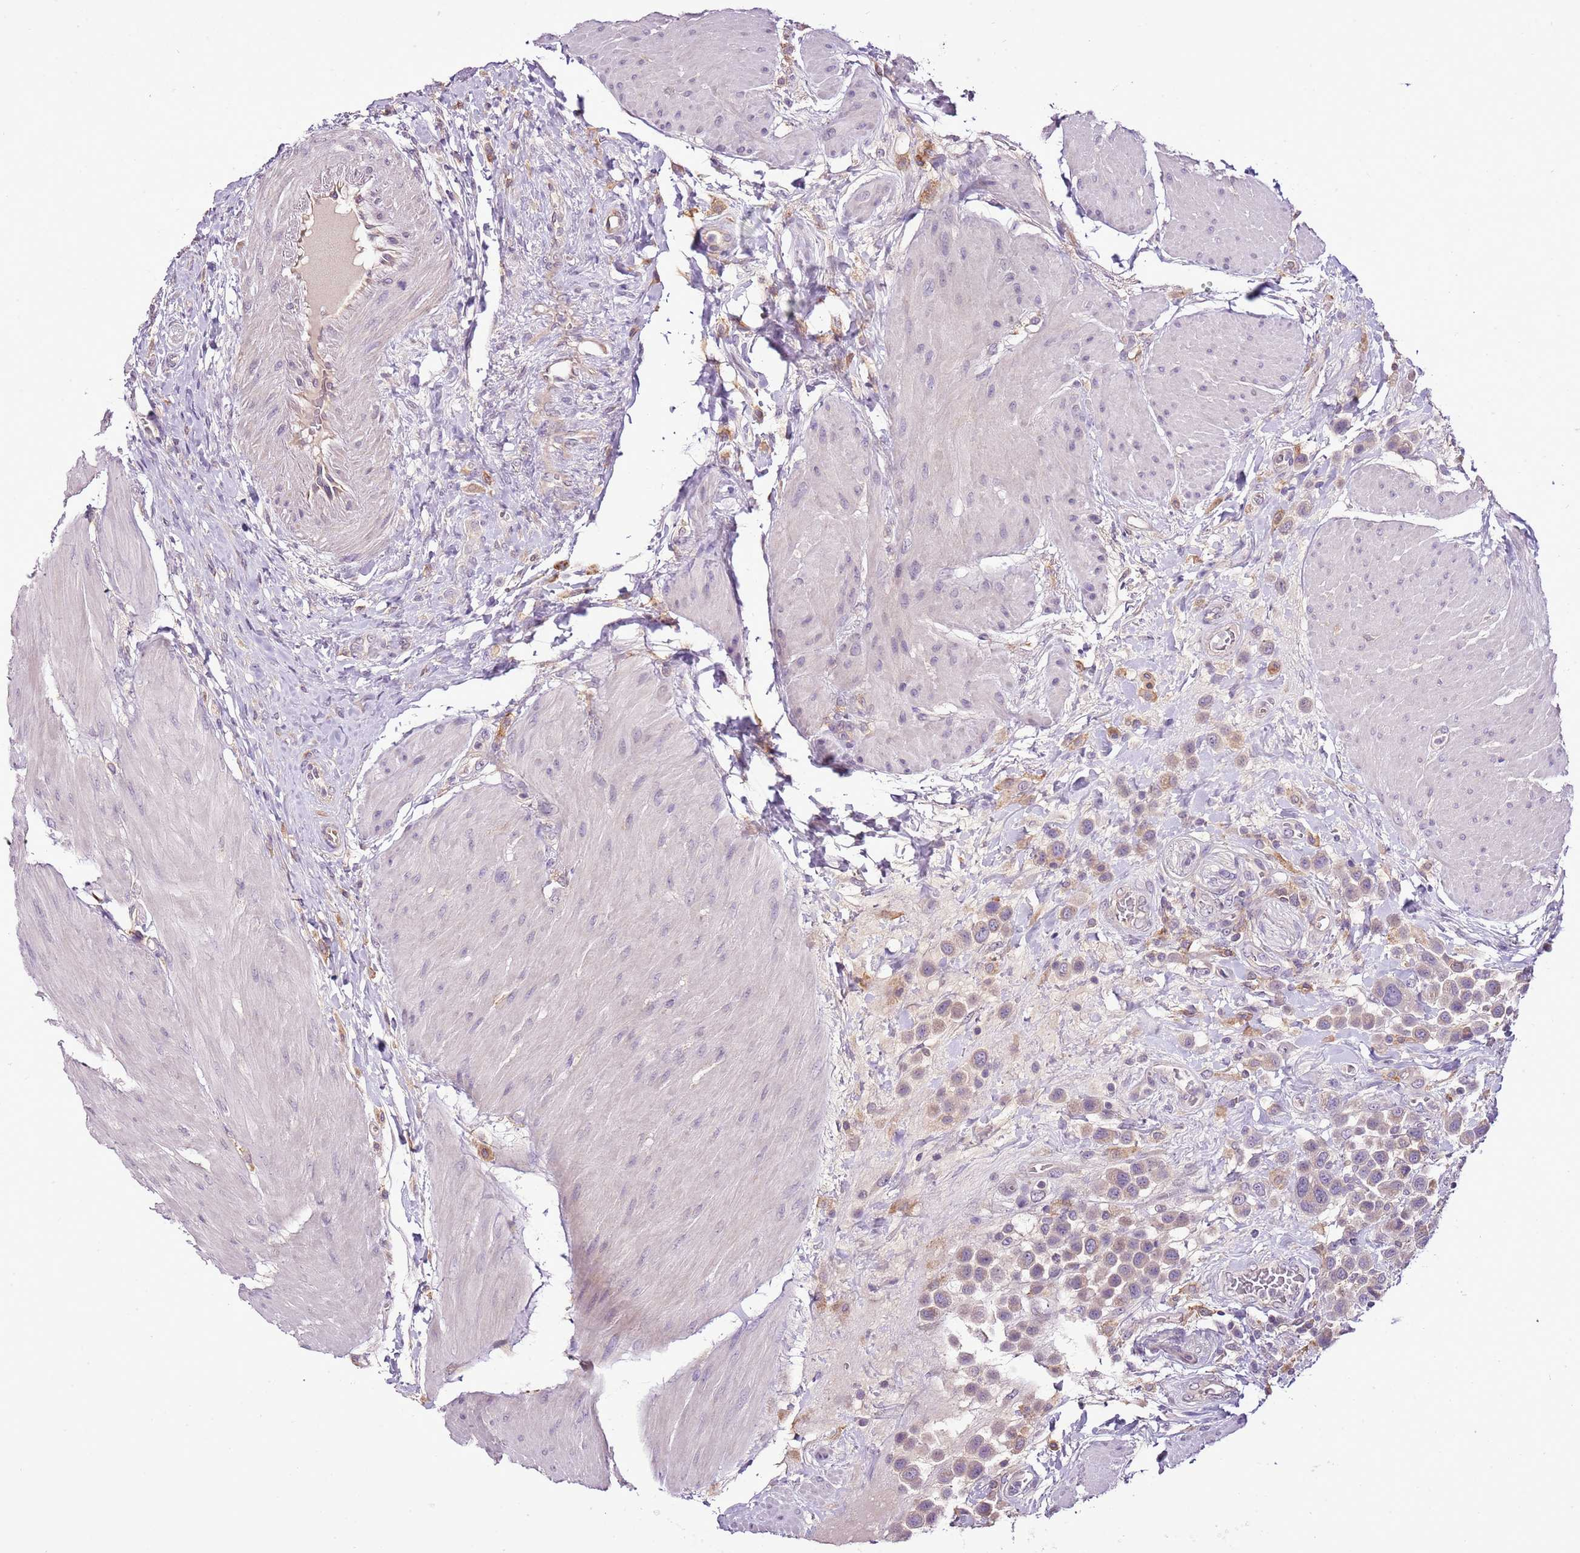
{"staining": {"intensity": "weak", "quantity": "25%-75%", "location": "cytoplasmic/membranous"}, "tissue": "urothelial cancer", "cell_type": "Tumor cells", "image_type": "cancer", "snomed": [{"axis": "morphology", "description": "Urothelial carcinoma, High grade"}, {"axis": "topography", "description": "Urinary bladder"}], "caption": "Urothelial carcinoma (high-grade) was stained to show a protein in brown. There is low levels of weak cytoplasmic/membranous positivity in approximately 25%-75% of tumor cells. Nuclei are stained in blue.", "gene": "CMKLR1", "patient": {"sex": "male", "age": 50}}